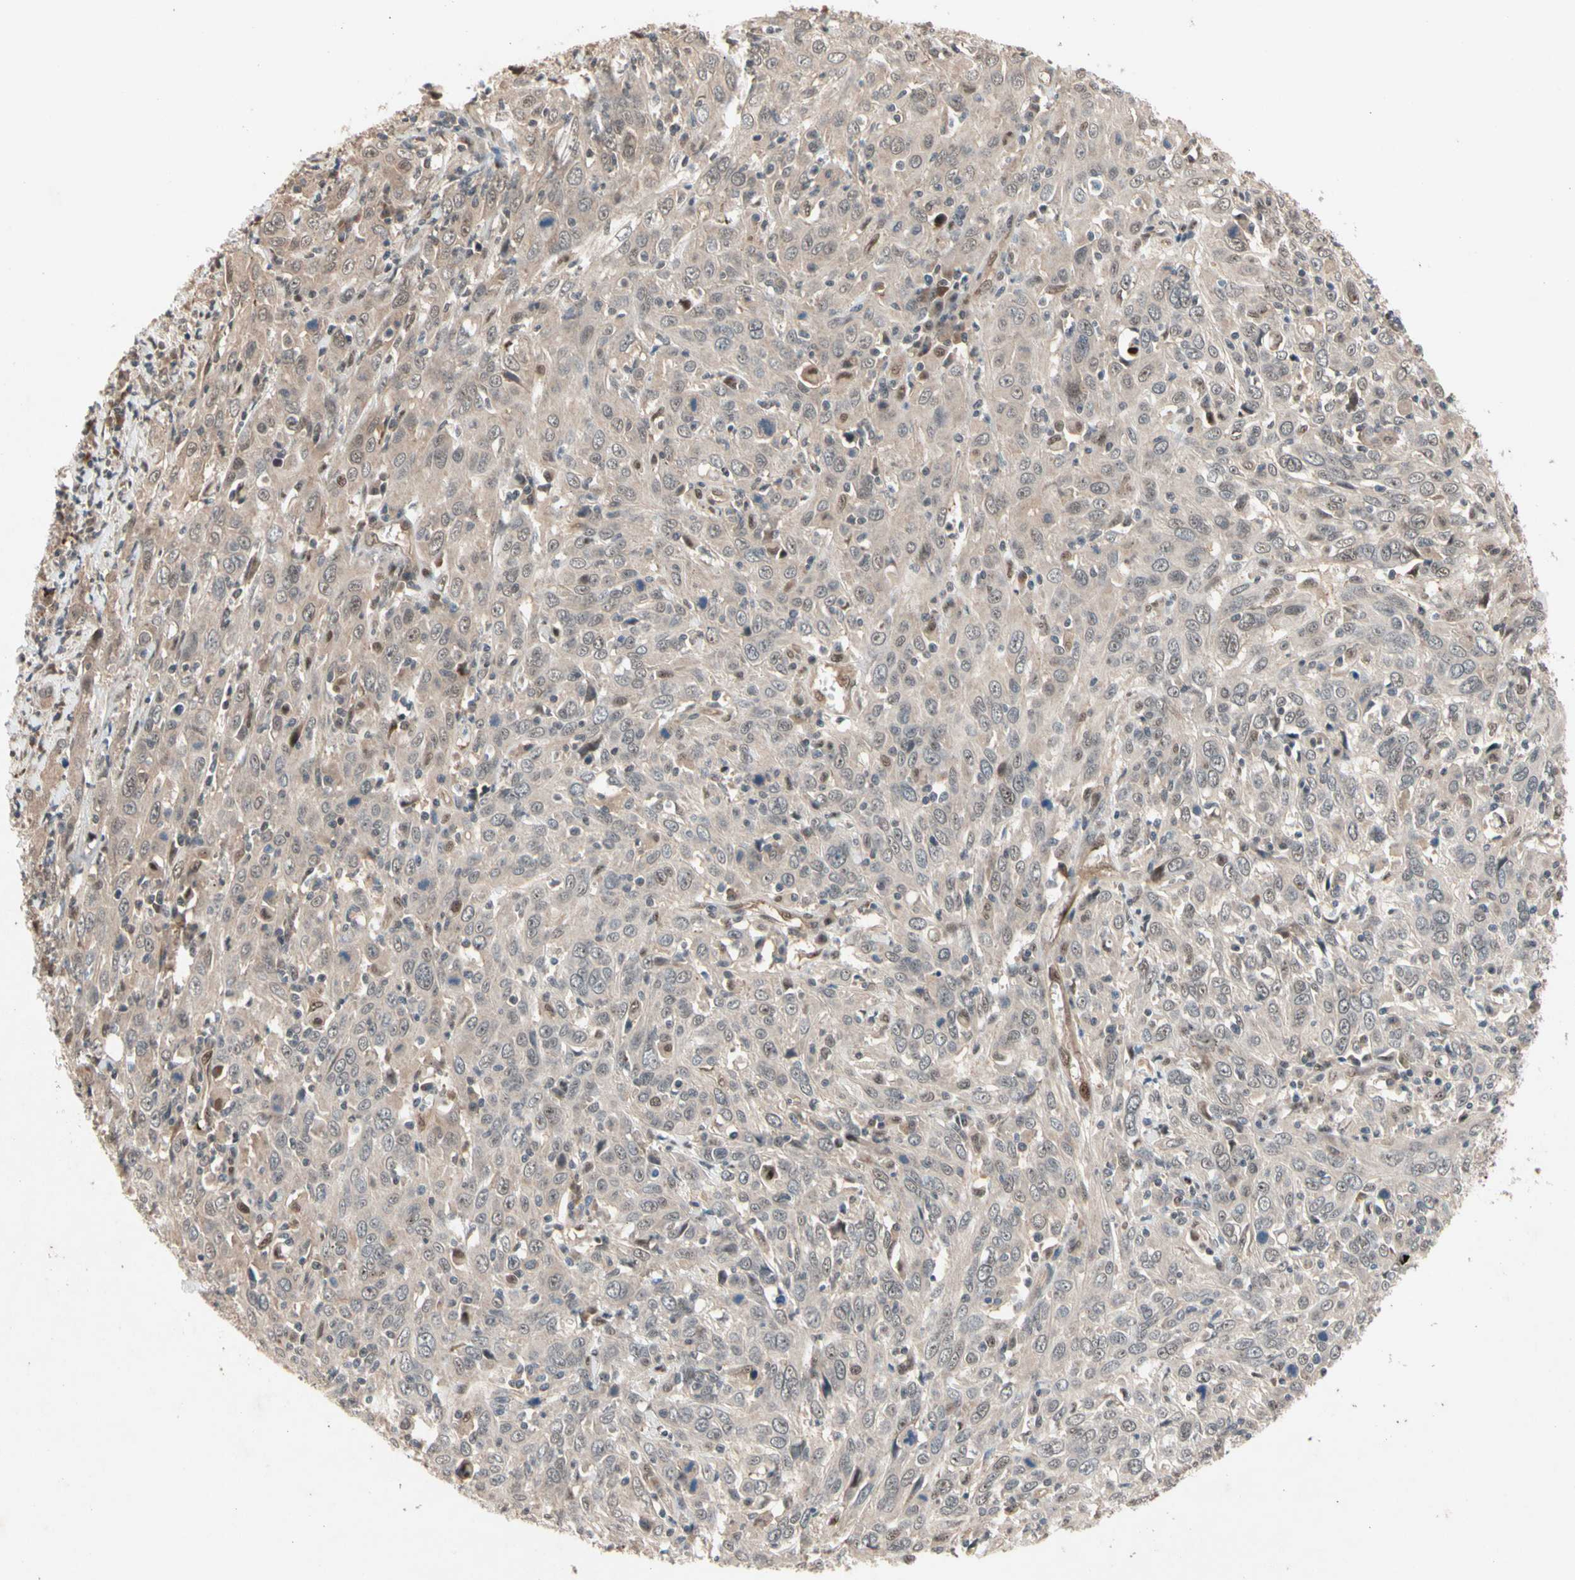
{"staining": {"intensity": "weak", "quantity": ">75%", "location": "cytoplasmic/membranous"}, "tissue": "cervical cancer", "cell_type": "Tumor cells", "image_type": "cancer", "snomed": [{"axis": "morphology", "description": "Squamous cell carcinoma, NOS"}, {"axis": "topography", "description": "Cervix"}], "caption": "Immunohistochemistry (IHC) staining of squamous cell carcinoma (cervical), which displays low levels of weak cytoplasmic/membranous positivity in approximately >75% of tumor cells indicating weak cytoplasmic/membranous protein expression. The staining was performed using DAB (brown) for protein detection and nuclei were counterstained in hematoxylin (blue).", "gene": "NGEF", "patient": {"sex": "female", "age": 46}}